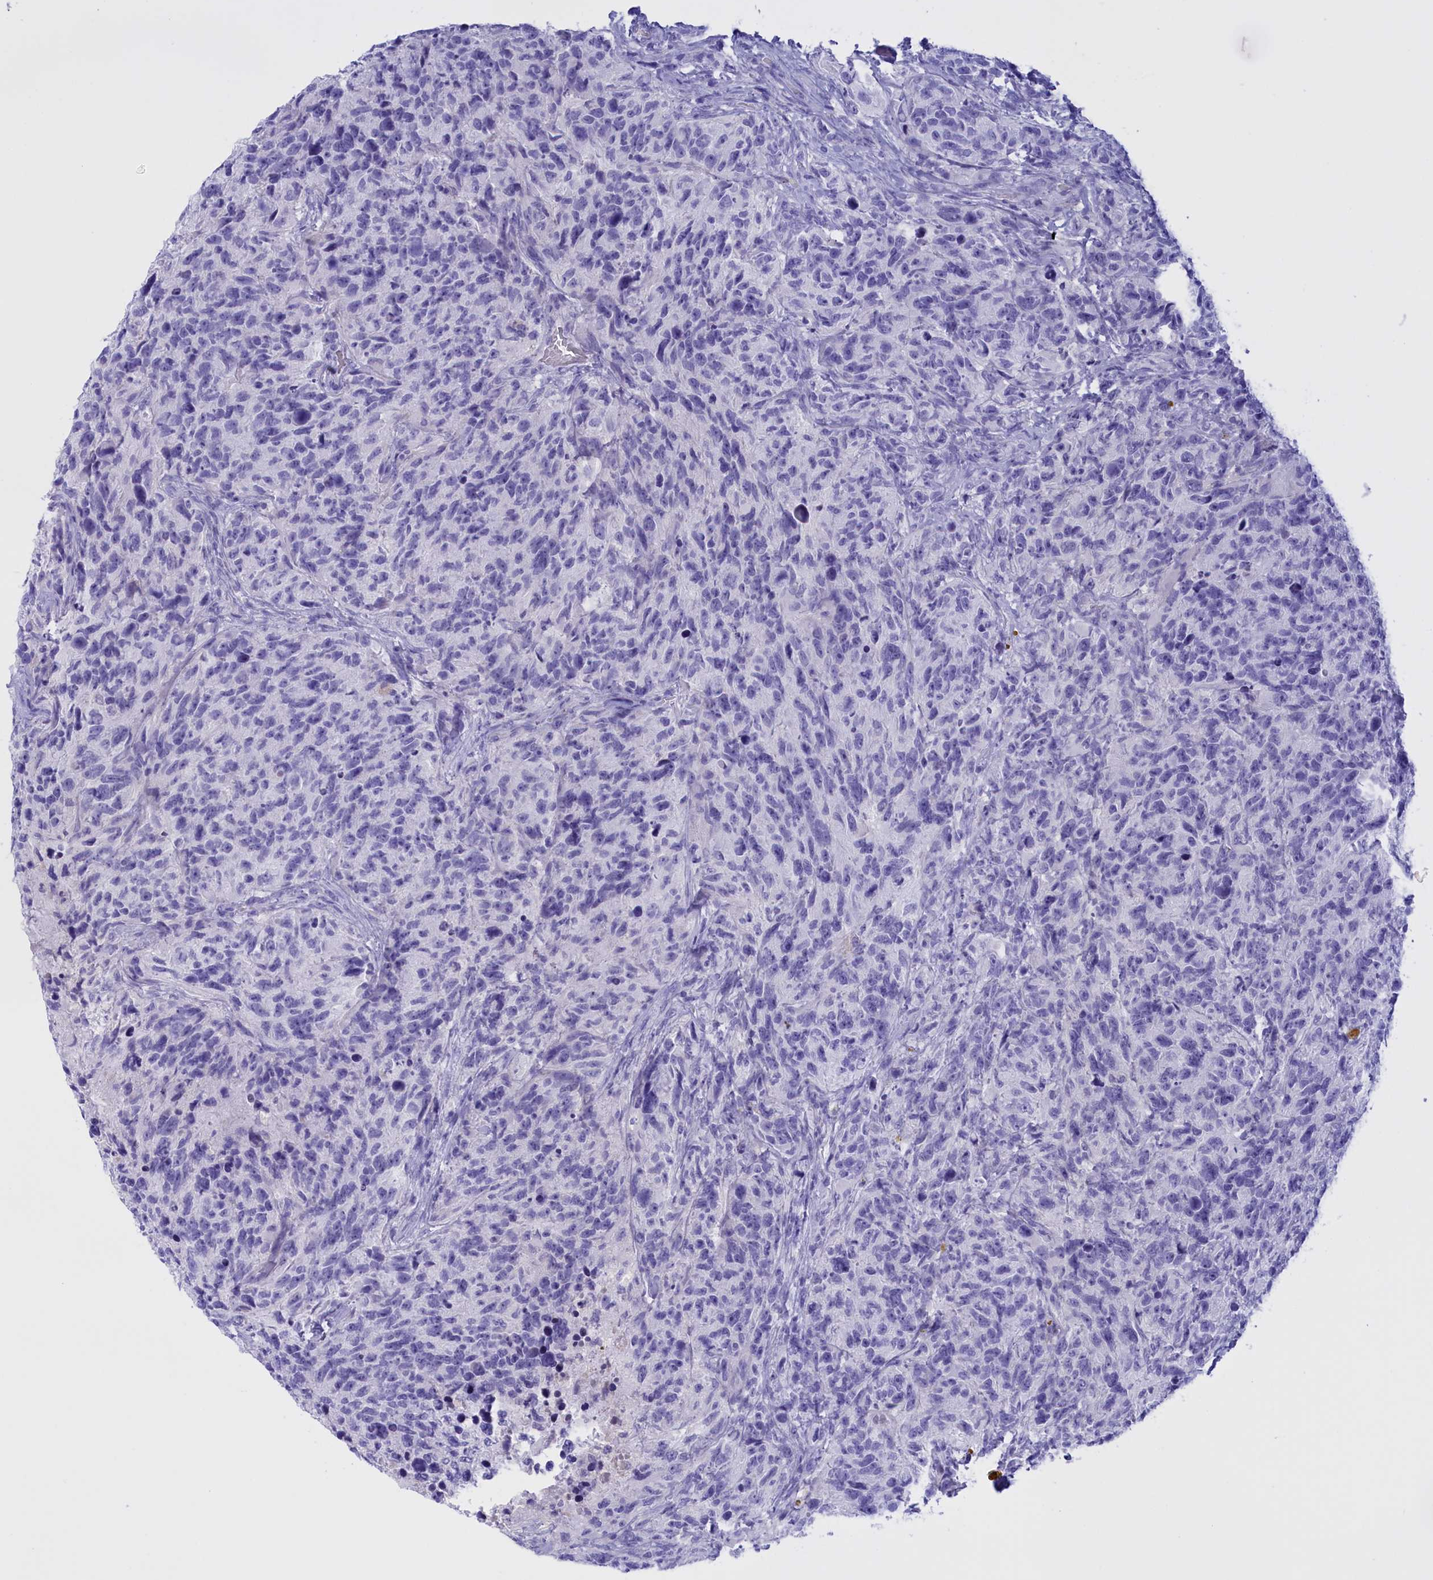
{"staining": {"intensity": "negative", "quantity": "none", "location": "none"}, "tissue": "glioma", "cell_type": "Tumor cells", "image_type": "cancer", "snomed": [{"axis": "morphology", "description": "Glioma, malignant, High grade"}, {"axis": "topography", "description": "Brain"}], "caption": "There is no significant positivity in tumor cells of glioma. (DAB IHC with hematoxylin counter stain).", "gene": "PROK2", "patient": {"sex": "male", "age": 69}}